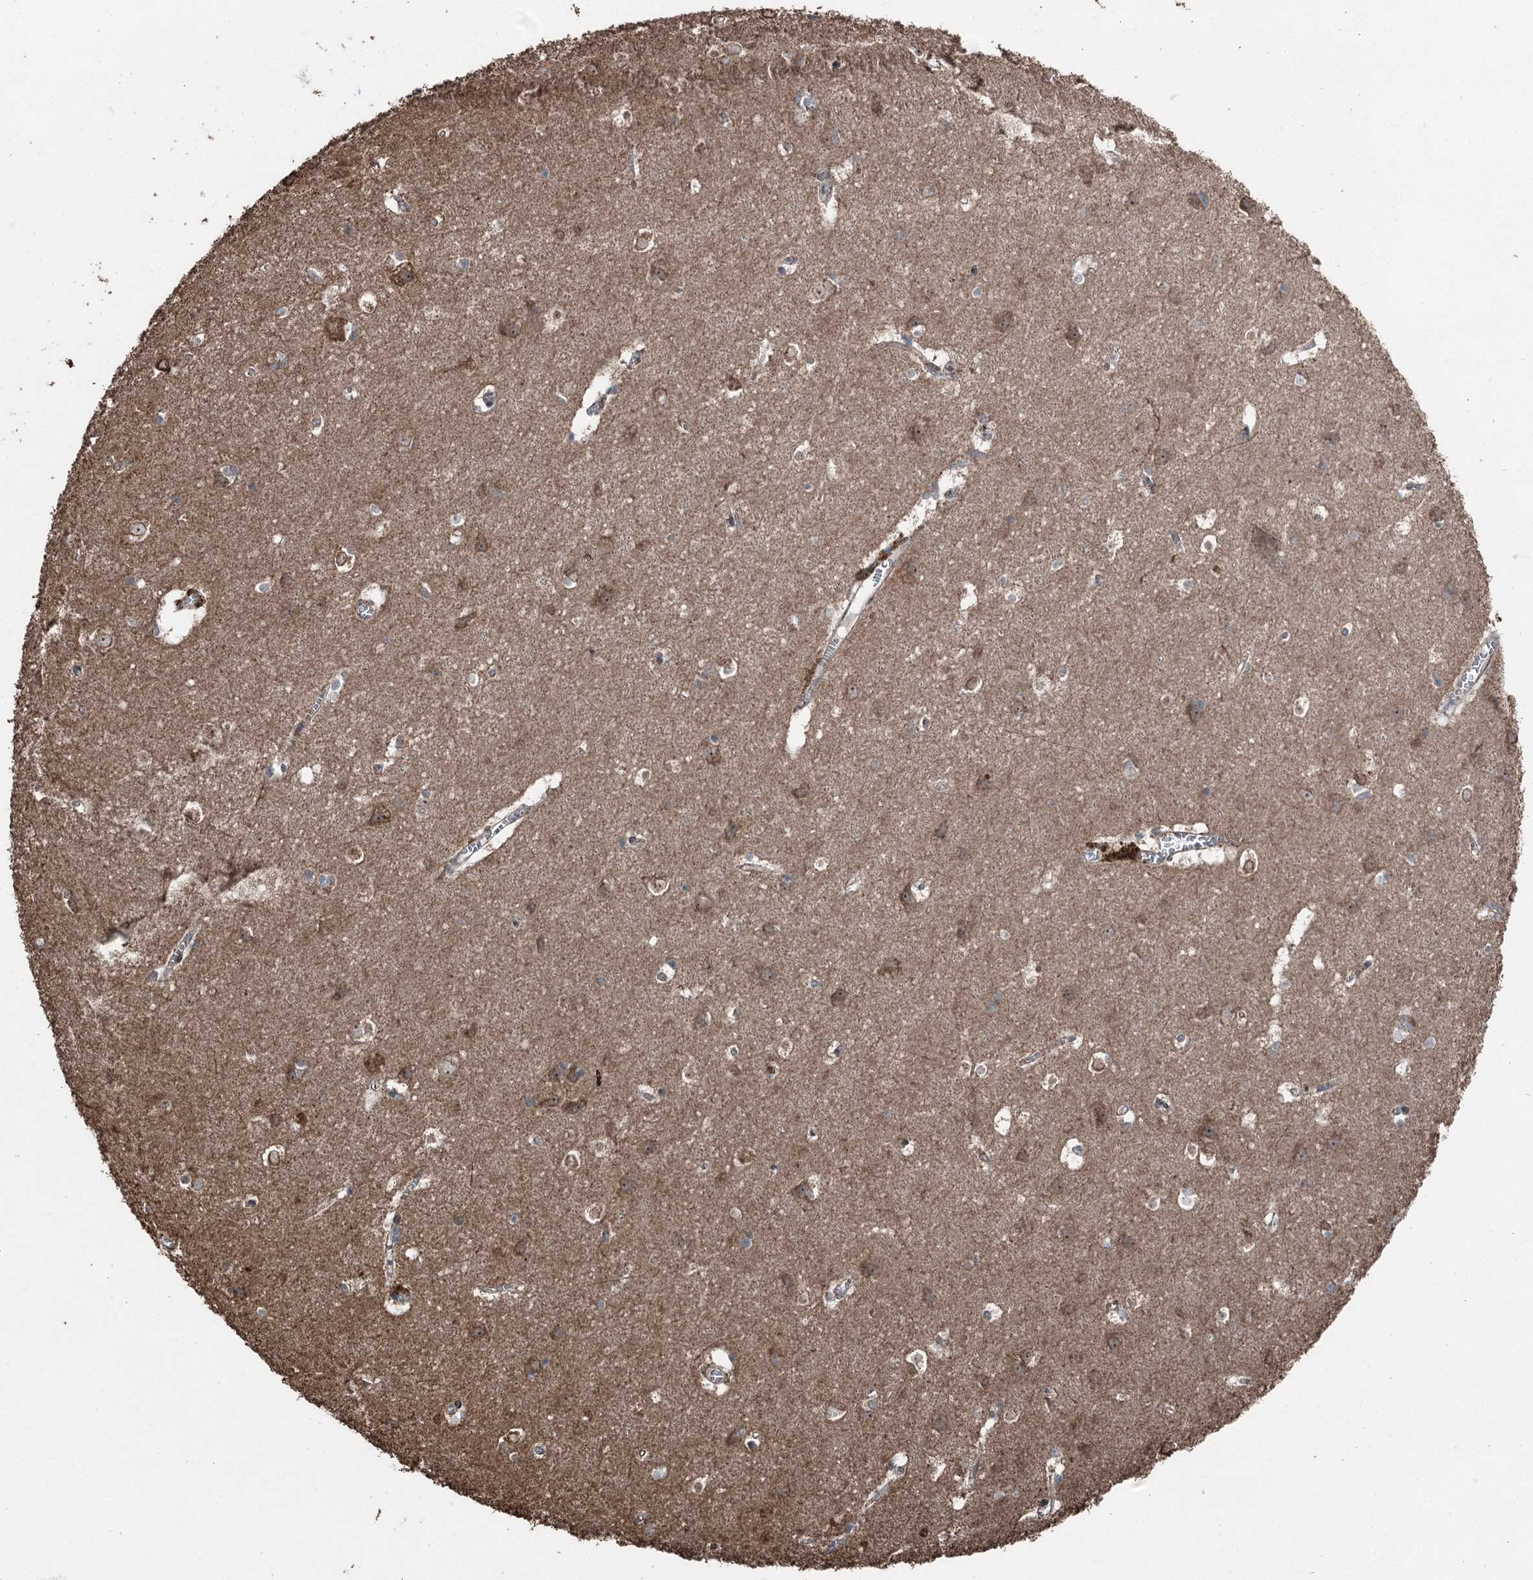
{"staining": {"intensity": "weak", "quantity": ">75%", "location": "cytoplasmic/membranous,nuclear"}, "tissue": "cerebral cortex", "cell_type": "Endothelial cells", "image_type": "normal", "snomed": [{"axis": "morphology", "description": "Normal tissue, NOS"}, {"axis": "topography", "description": "Cerebral cortex"}], "caption": "Immunohistochemical staining of unremarkable human cerebral cortex reveals low levels of weak cytoplasmic/membranous,nuclear staining in about >75% of endothelial cells.", "gene": "STEEP1", "patient": {"sex": "male", "age": 54}}